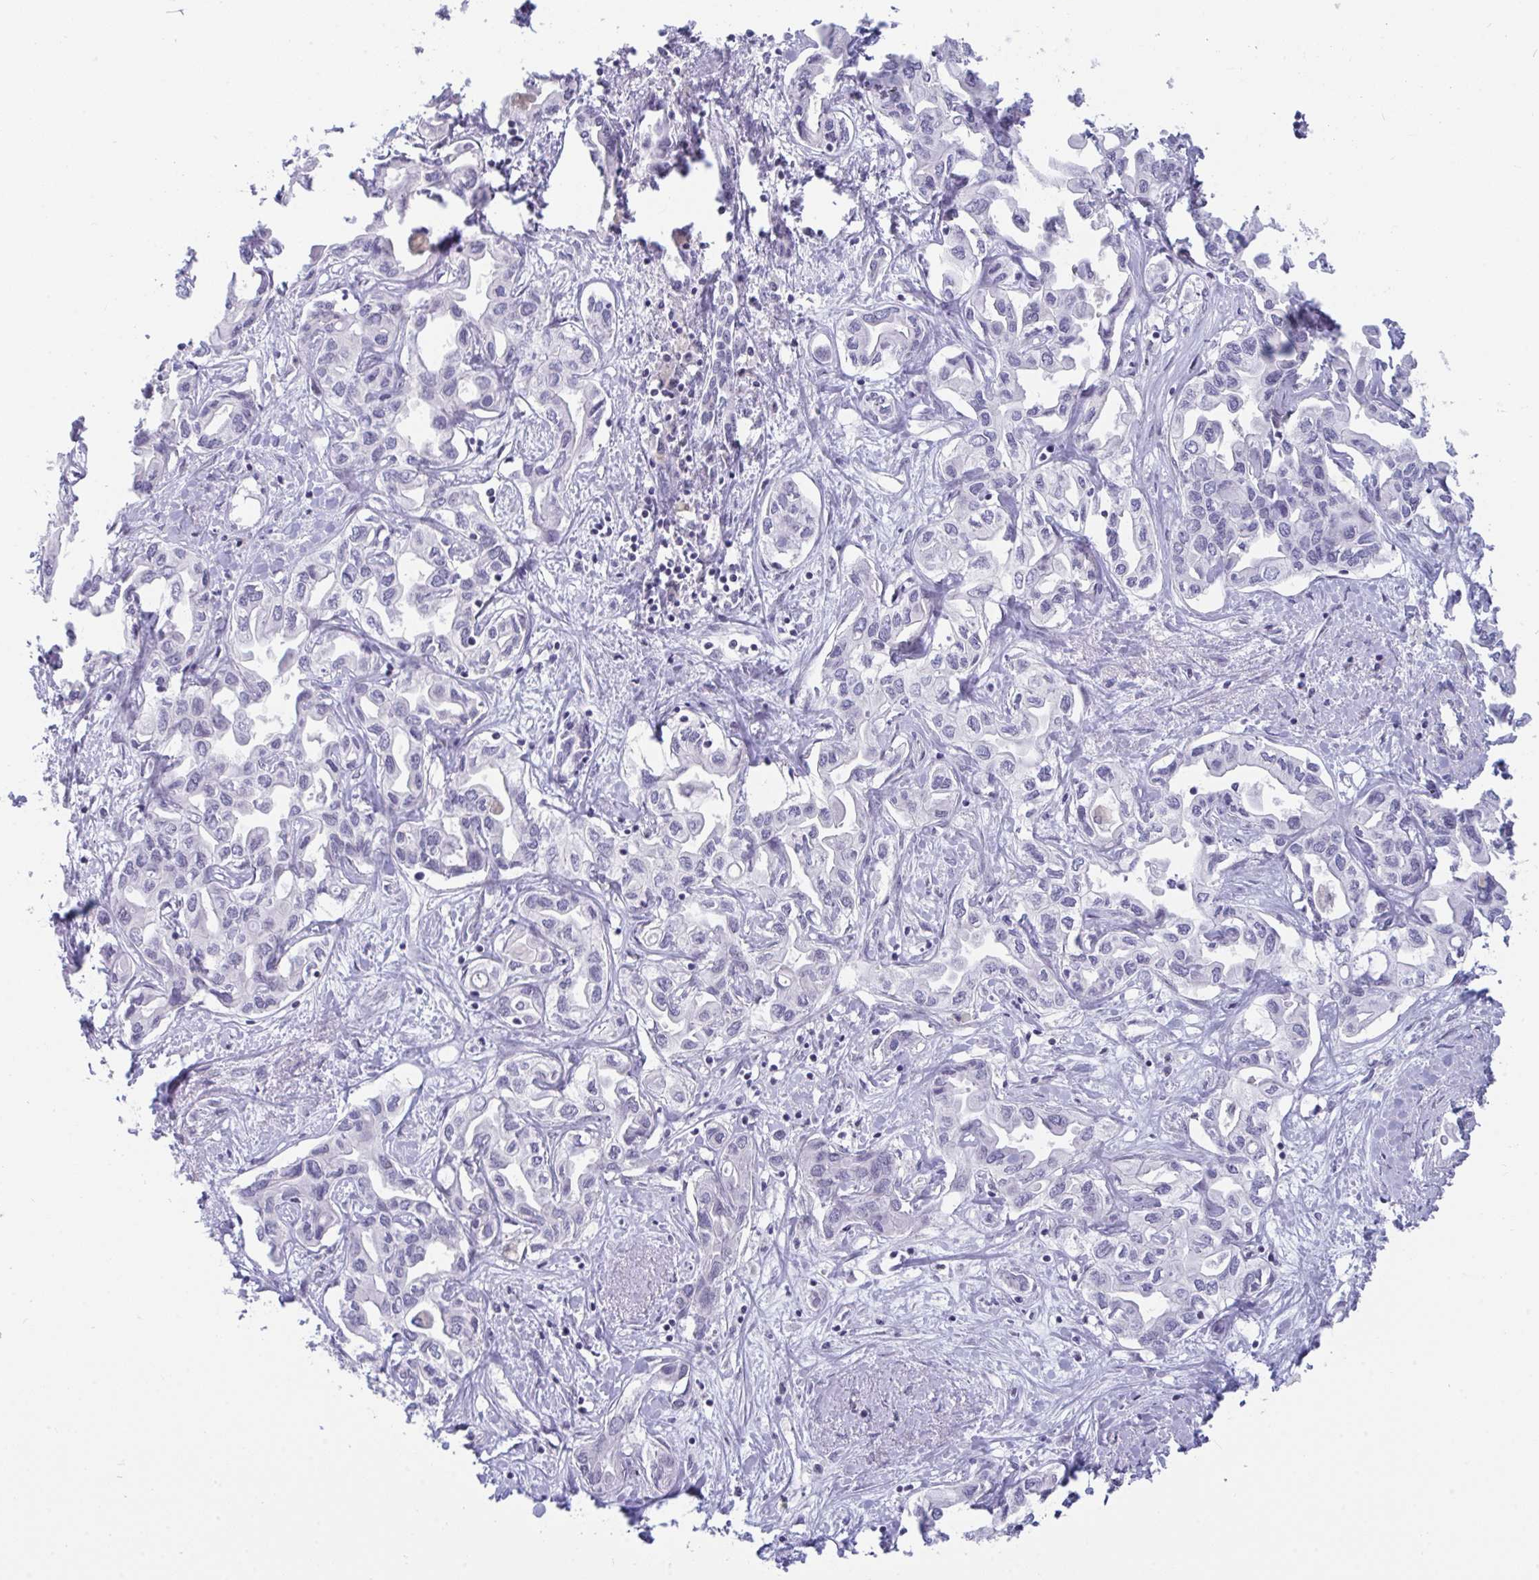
{"staining": {"intensity": "negative", "quantity": "none", "location": "none"}, "tissue": "liver cancer", "cell_type": "Tumor cells", "image_type": "cancer", "snomed": [{"axis": "morphology", "description": "Cholangiocarcinoma"}, {"axis": "topography", "description": "Liver"}], "caption": "Human liver cancer stained for a protein using immunohistochemistry (IHC) reveals no positivity in tumor cells.", "gene": "BMAL2", "patient": {"sex": "female", "age": 64}}